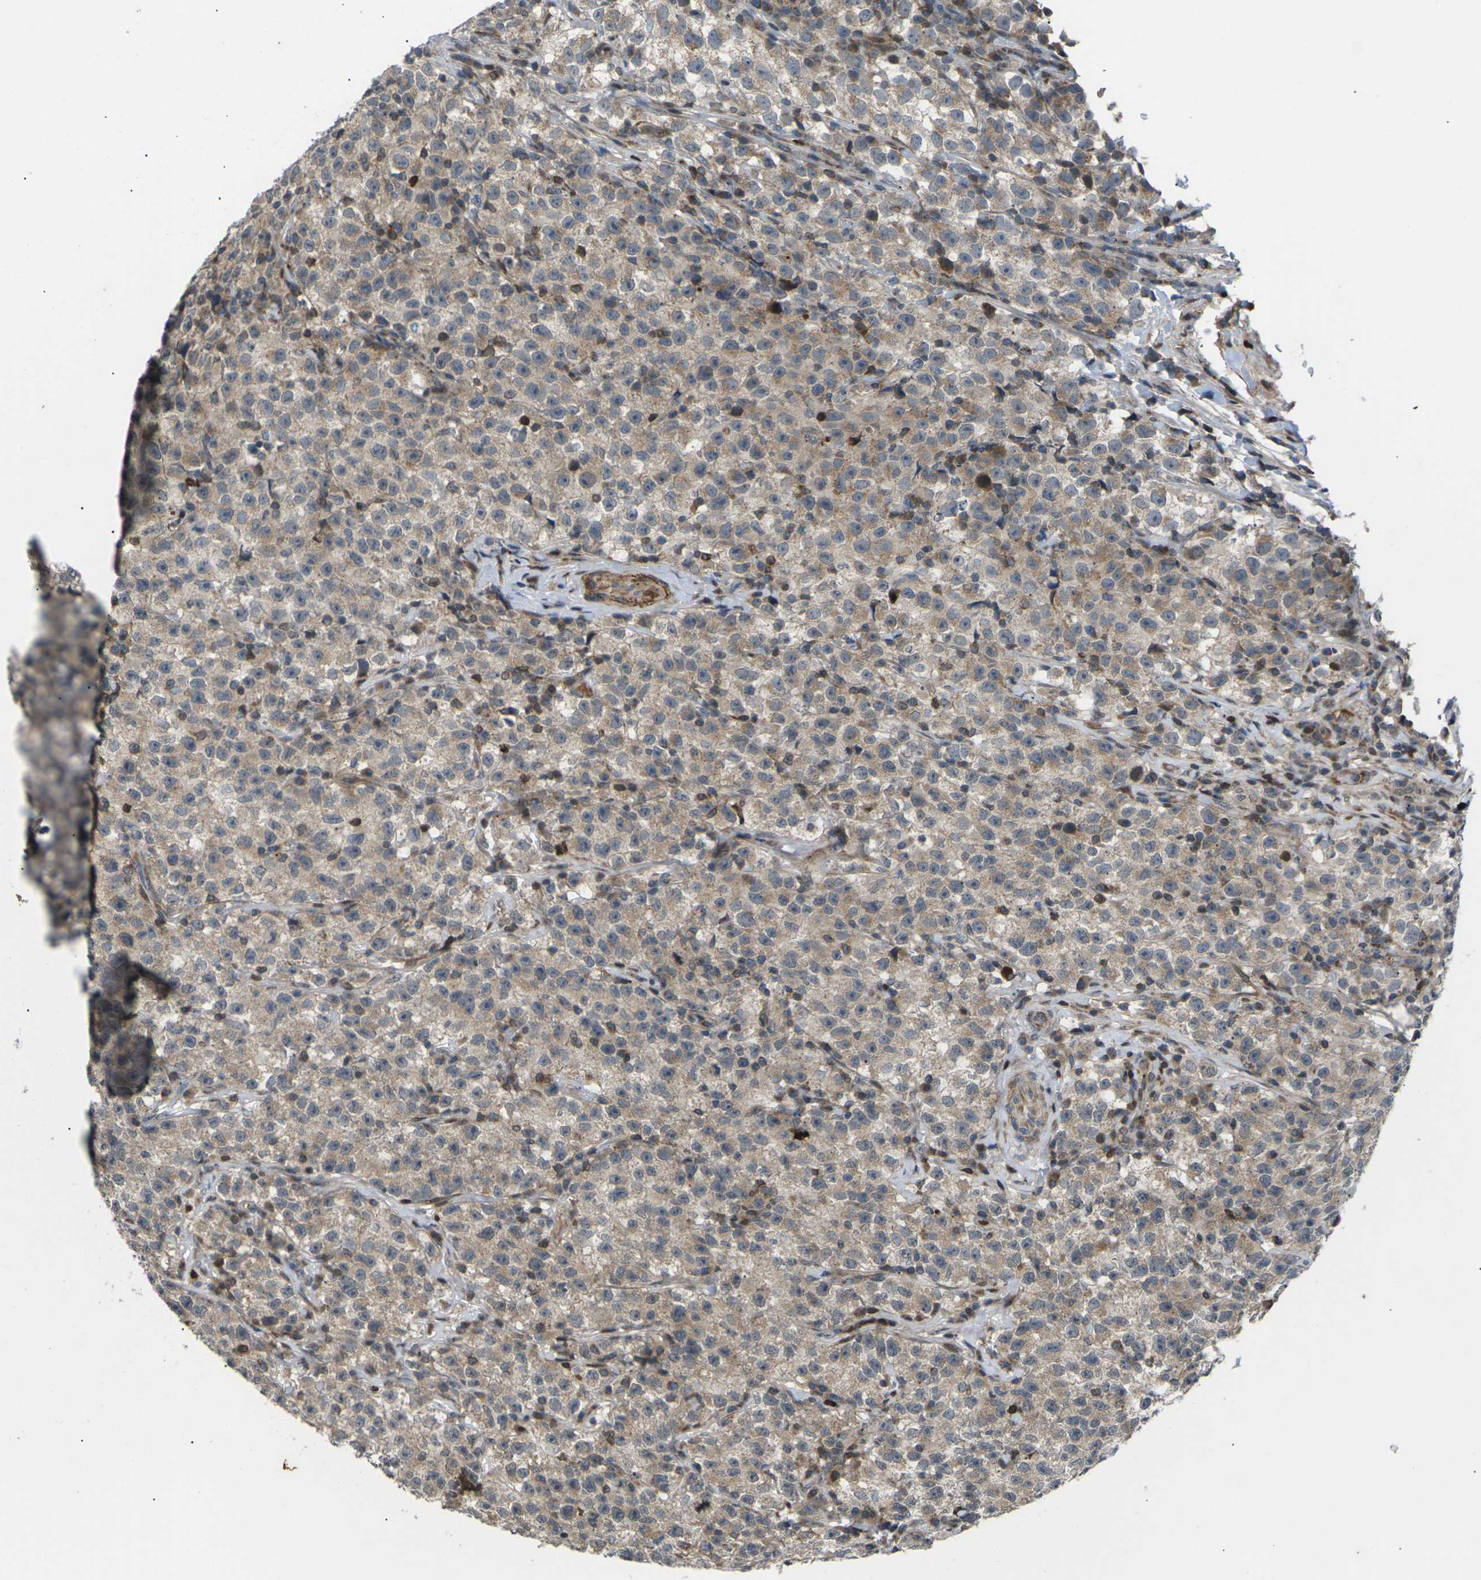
{"staining": {"intensity": "weak", "quantity": "25%-75%", "location": "cytoplasmic/membranous"}, "tissue": "testis cancer", "cell_type": "Tumor cells", "image_type": "cancer", "snomed": [{"axis": "morphology", "description": "Seminoma, NOS"}, {"axis": "topography", "description": "Testis"}], "caption": "Testis seminoma stained with DAB immunohistochemistry shows low levels of weak cytoplasmic/membranous expression in about 25%-75% of tumor cells. (DAB (3,3'-diaminobenzidine) = brown stain, brightfield microscopy at high magnification).", "gene": "RPS6KA3", "patient": {"sex": "male", "age": 22}}